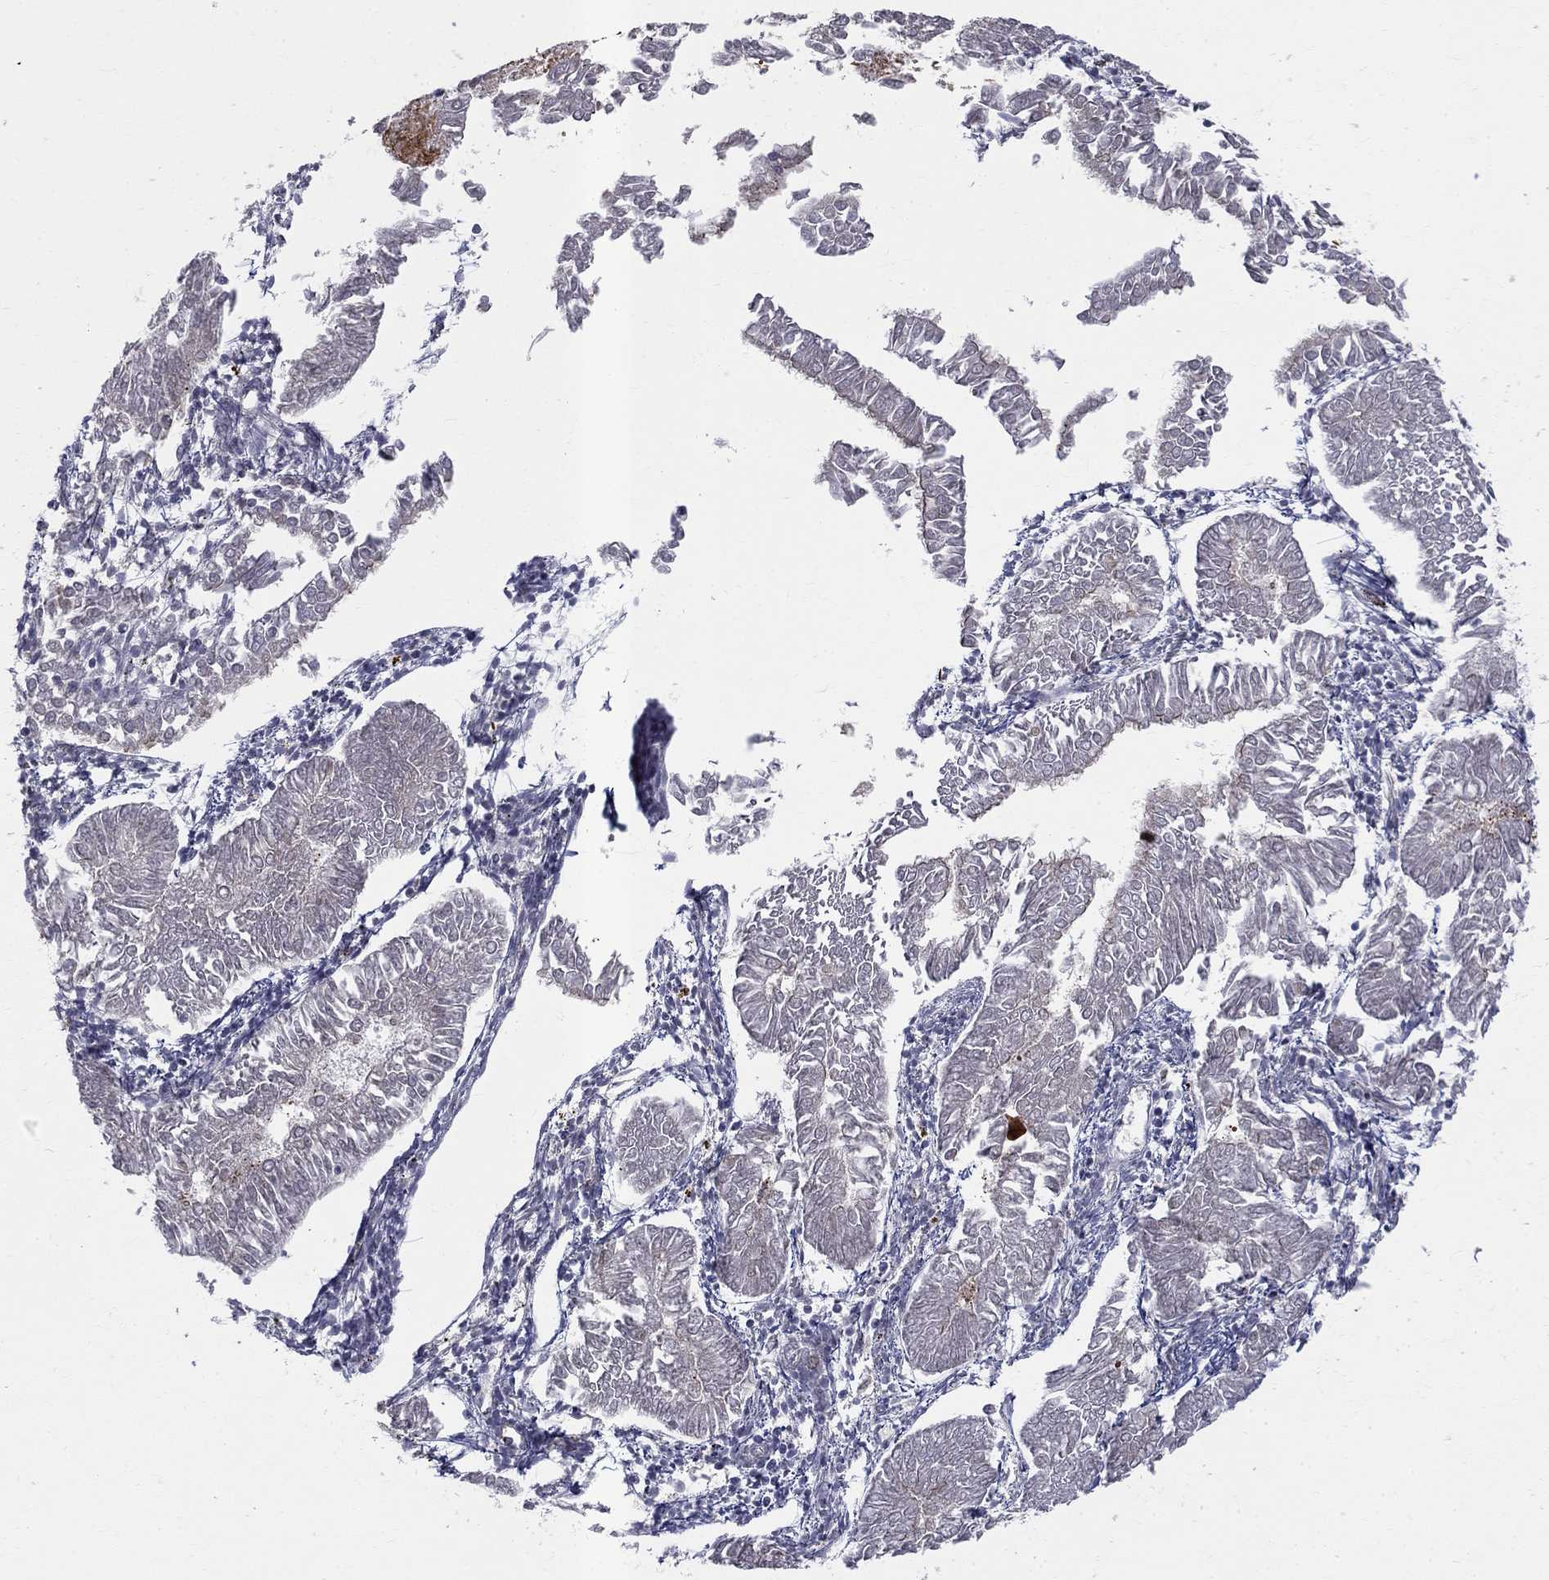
{"staining": {"intensity": "negative", "quantity": "none", "location": "none"}, "tissue": "endometrial cancer", "cell_type": "Tumor cells", "image_type": "cancer", "snomed": [{"axis": "morphology", "description": "Adenocarcinoma, NOS"}, {"axis": "topography", "description": "Endometrium"}], "caption": "Tumor cells show no significant staining in endometrial cancer.", "gene": "WDR19", "patient": {"sex": "female", "age": 53}}